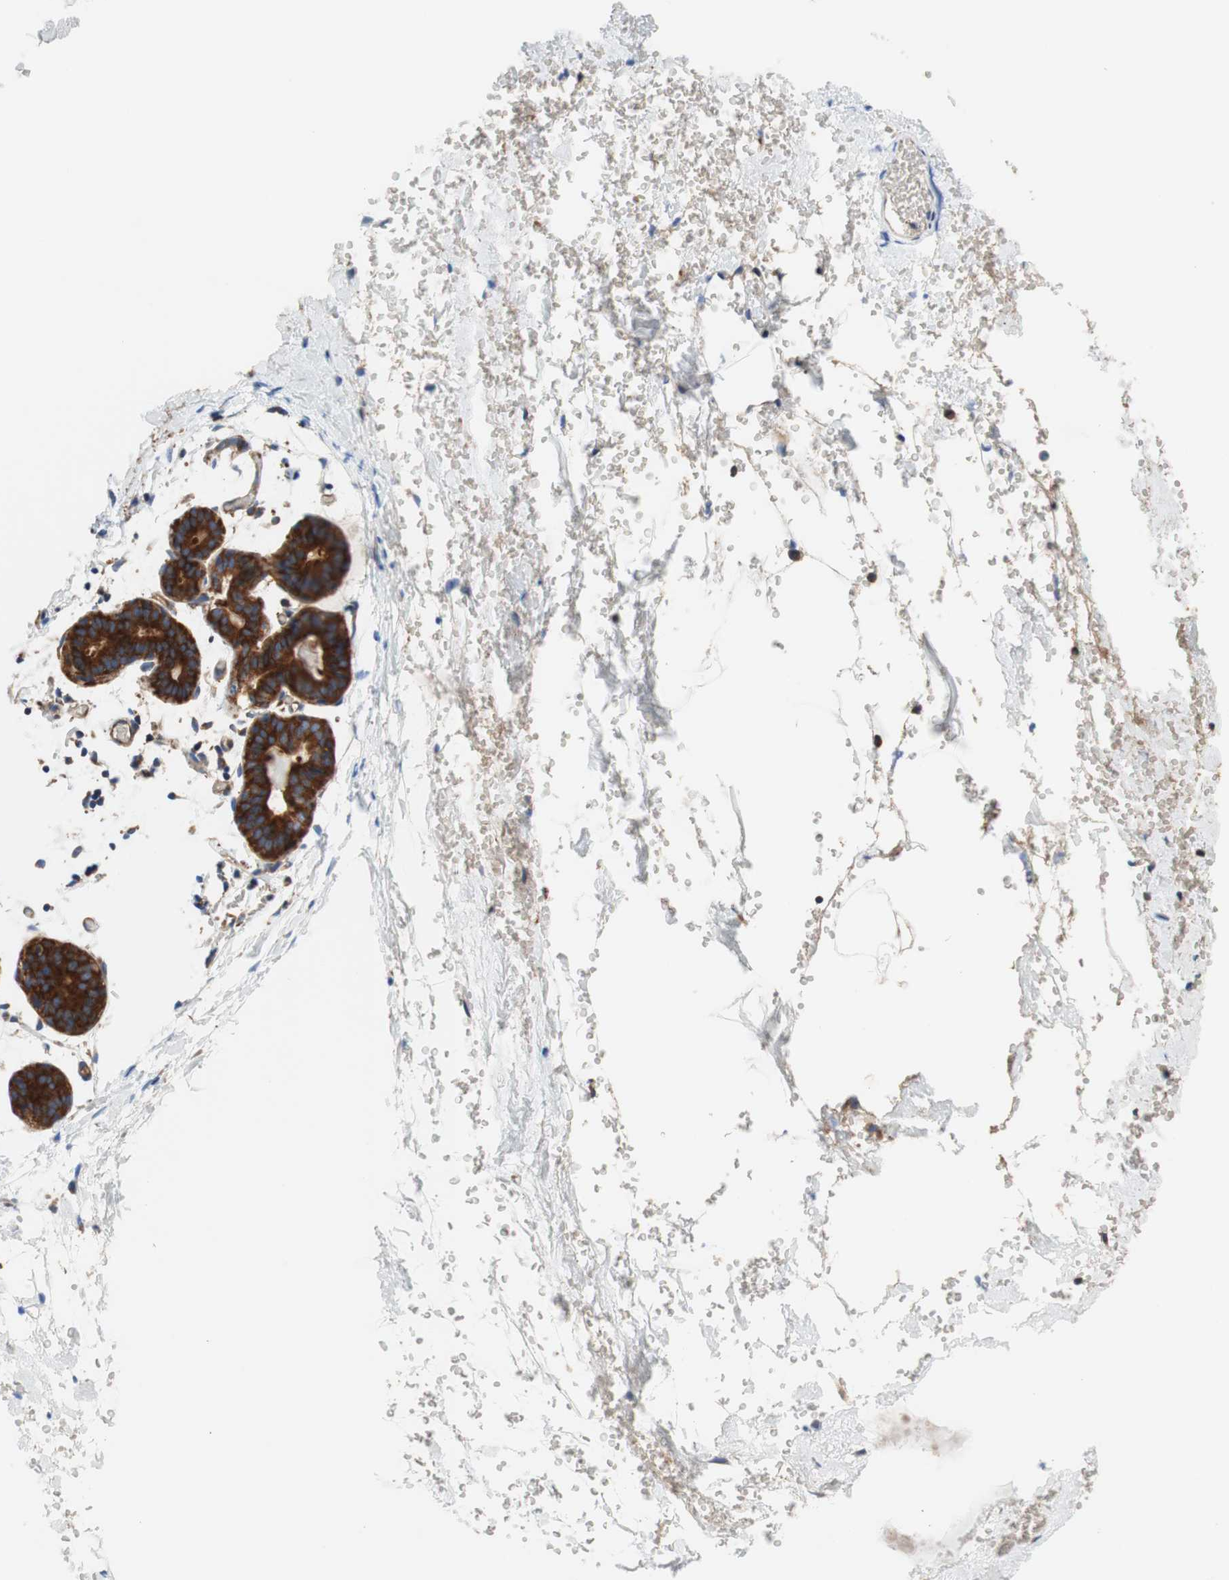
{"staining": {"intensity": "weak", "quantity": "25%-75%", "location": "cytoplasmic/membranous"}, "tissue": "breast", "cell_type": "Adipocytes", "image_type": "normal", "snomed": [{"axis": "morphology", "description": "Normal tissue, NOS"}, {"axis": "topography", "description": "Breast"}], "caption": "Immunohistochemistry (IHC) photomicrograph of unremarkable human breast stained for a protein (brown), which exhibits low levels of weak cytoplasmic/membranous expression in approximately 25%-75% of adipocytes.", "gene": "STOM", "patient": {"sex": "female", "age": 27}}